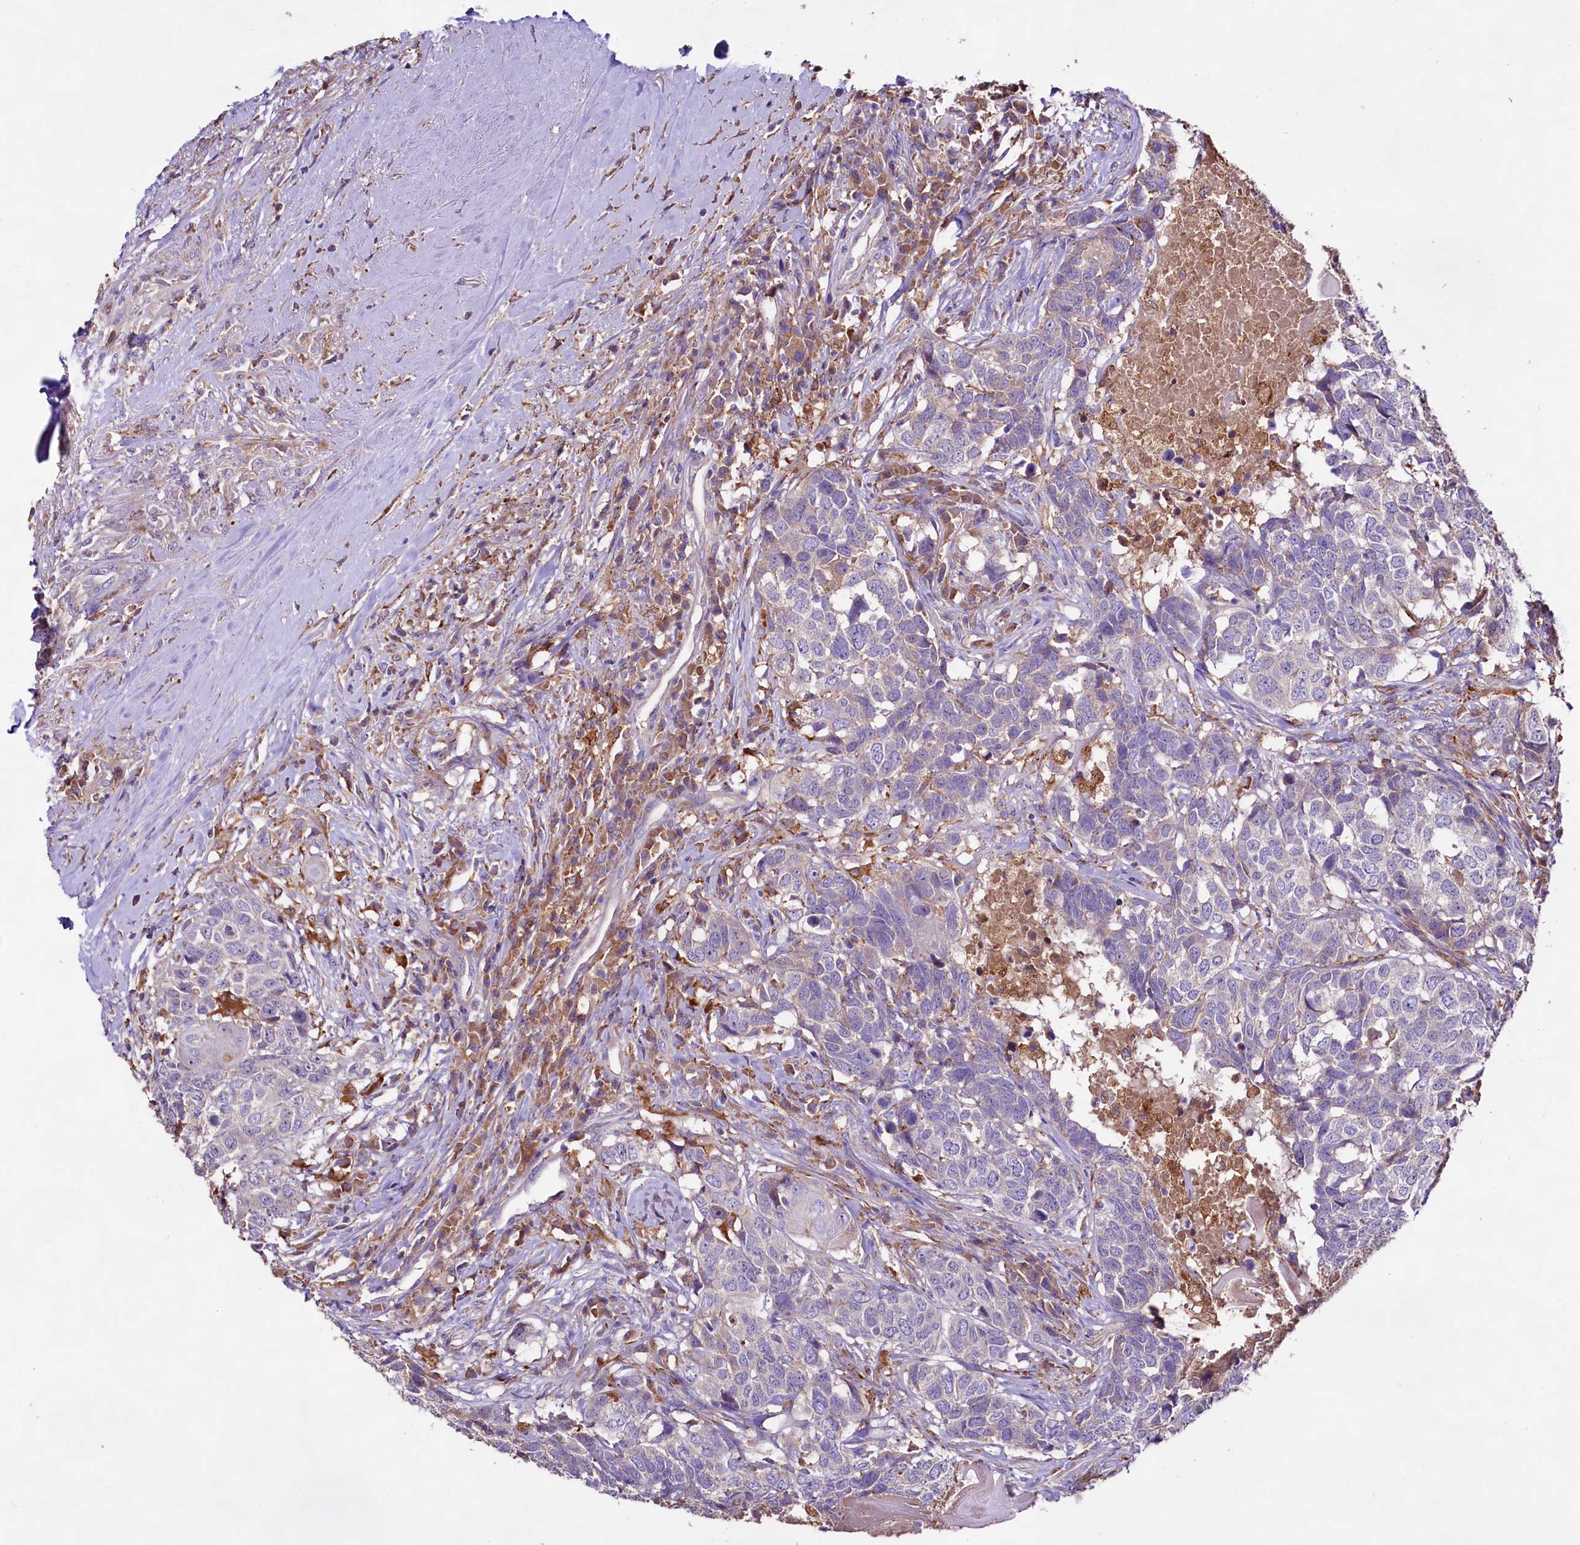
{"staining": {"intensity": "negative", "quantity": "none", "location": "none"}, "tissue": "head and neck cancer", "cell_type": "Tumor cells", "image_type": "cancer", "snomed": [{"axis": "morphology", "description": "Squamous cell carcinoma, NOS"}, {"axis": "topography", "description": "Head-Neck"}], "caption": "A photomicrograph of head and neck cancer (squamous cell carcinoma) stained for a protein displays no brown staining in tumor cells.", "gene": "DMXL2", "patient": {"sex": "male", "age": 66}}